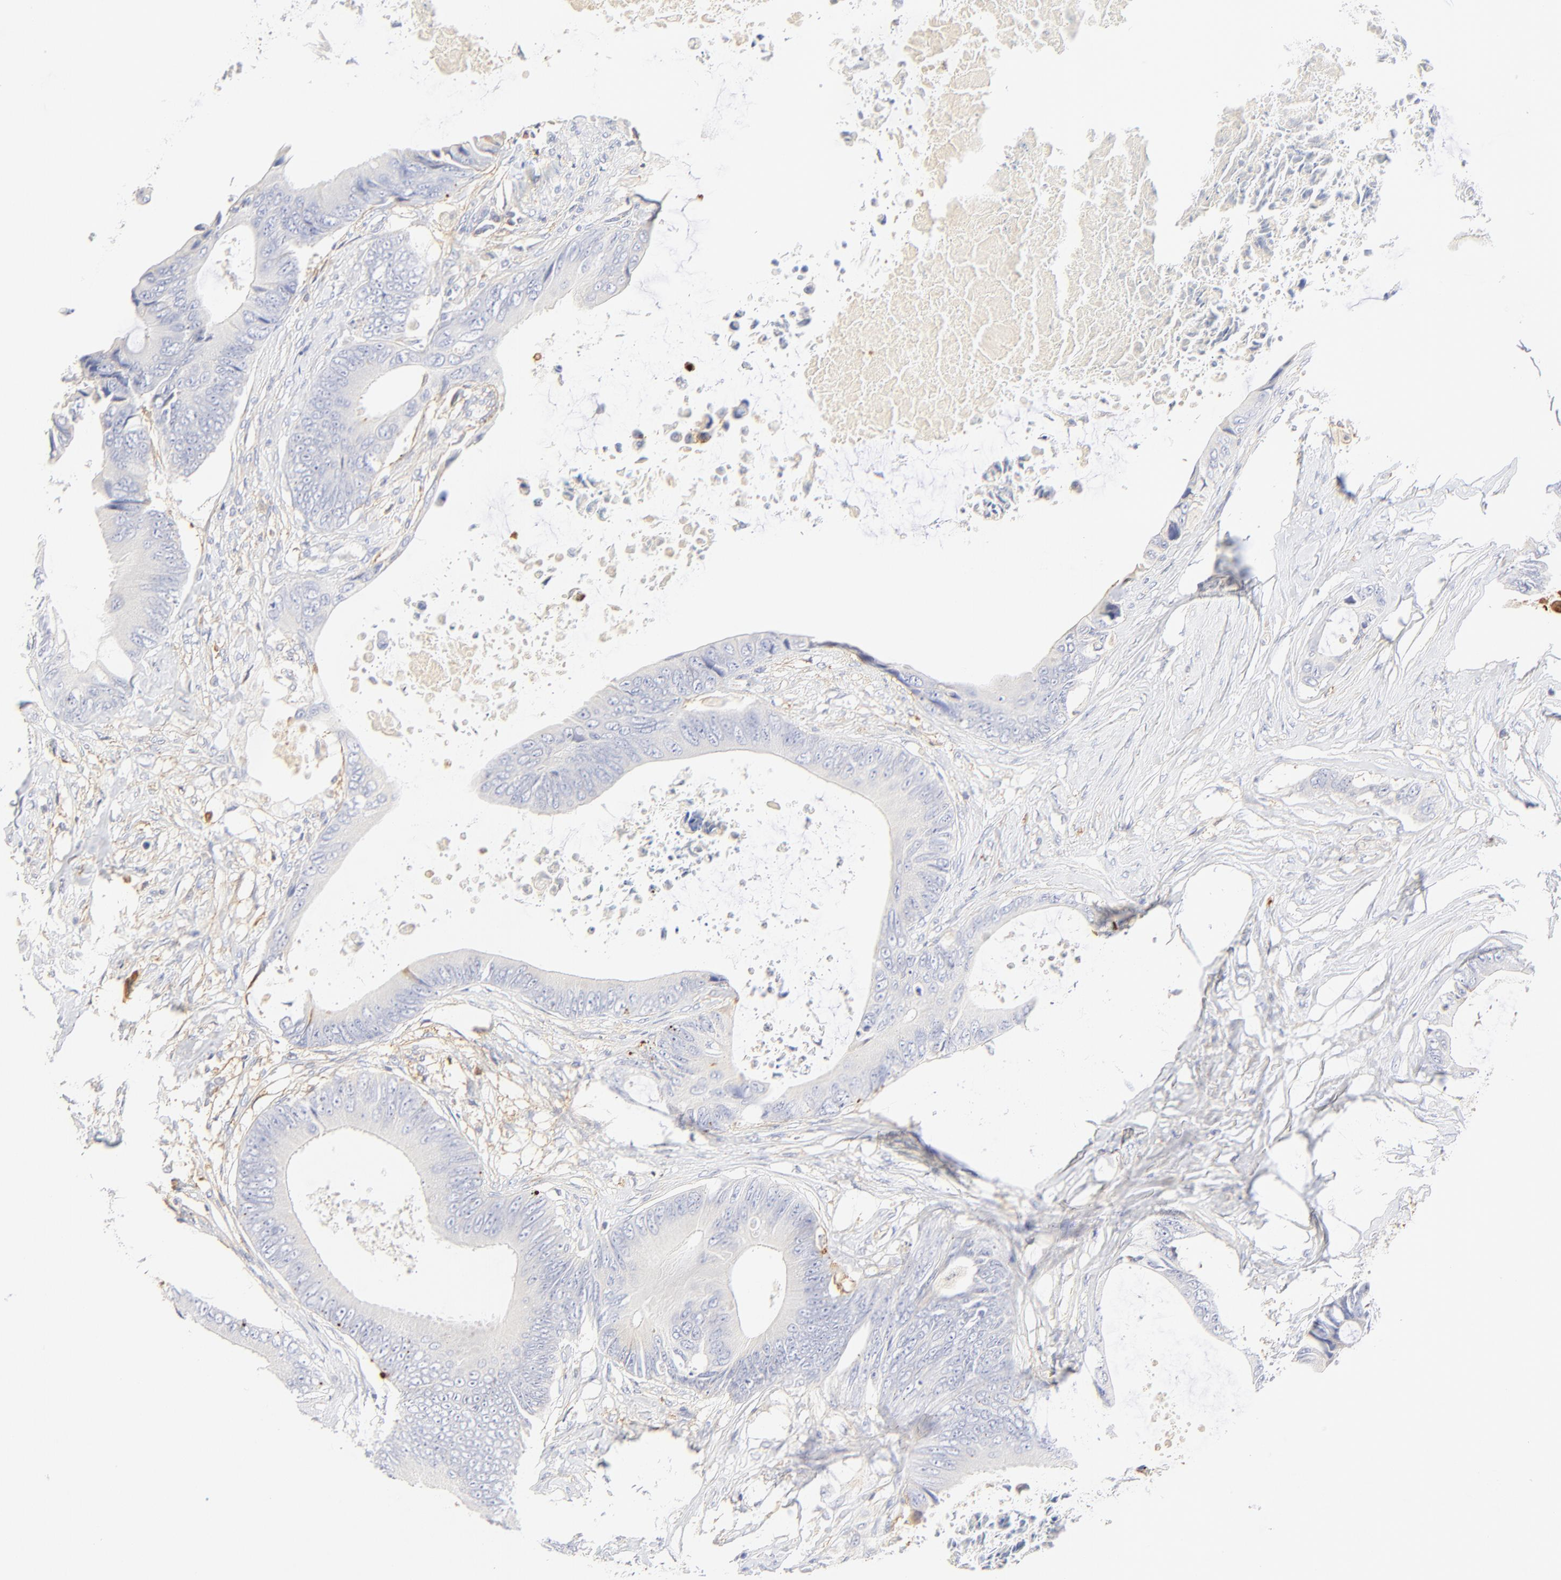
{"staining": {"intensity": "negative", "quantity": "none", "location": "none"}, "tissue": "colorectal cancer", "cell_type": "Tumor cells", "image_type": "cancer", "snomed": [{"axis": "morphology", "description": "Normal tissue, NOS"}, {"axis": "morphology", "description": "Adenocarcinoma, NOS"}, {"axis": "topography", "description": "Rectum"}, {"axis": "topography", "description": "Peripheral nerve tissue"}], "caption": "This image is of adenocarcinoma (colorectal) stained with immunohistochemistry (IHC) to label a protein in brown with the nuclei are counter-stained blue. There is no positivity in tumor cells.", "gene": "MDGA2", "patient": {"sex": "female", "age": 77}}